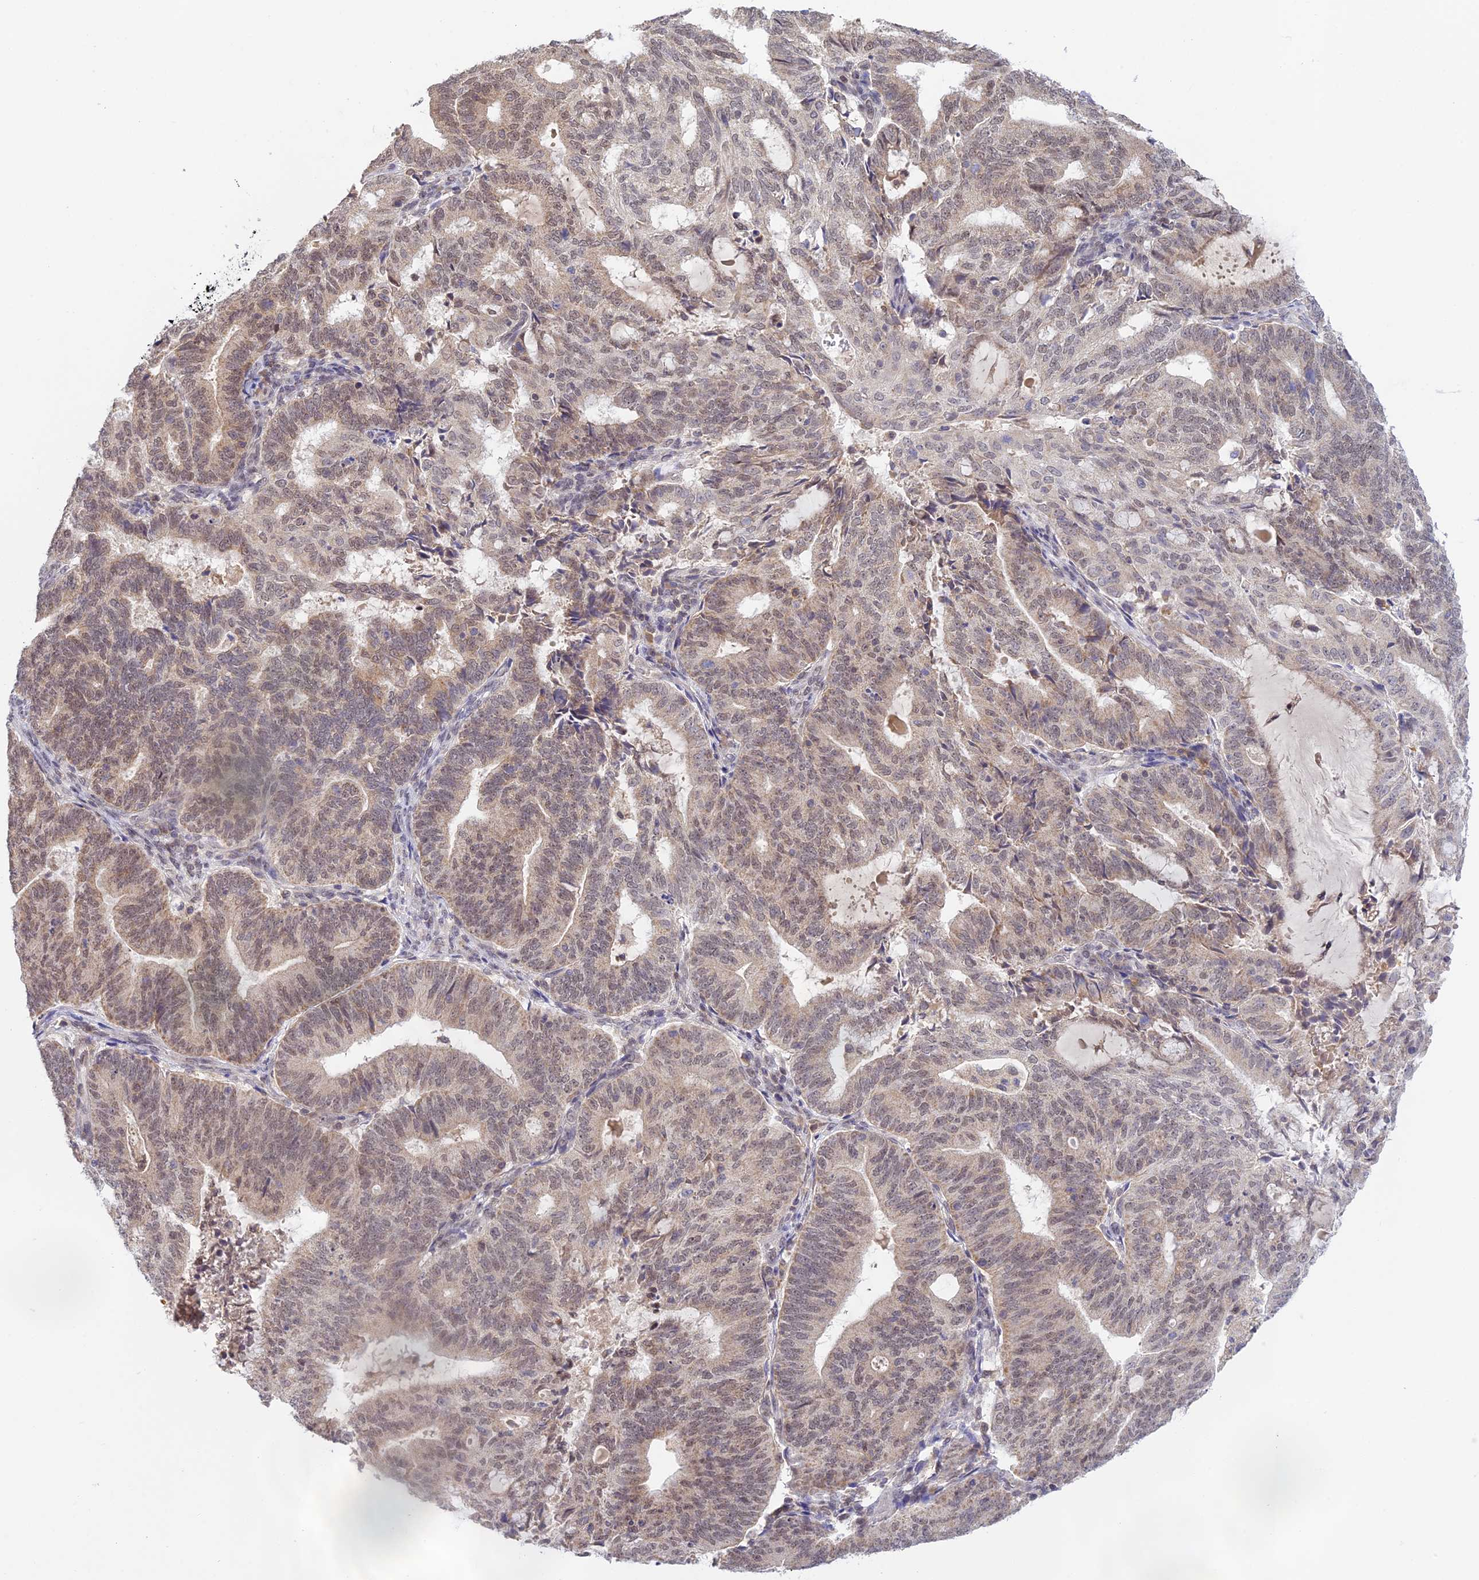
{"staining": {"intensity": "weak", "quantity": "25%-75%", "location": "nuclear"}, "tissue": "endometrial cancer", "cell_type": "Tumor cells", "image_type": "cancer", "snomed": [{"axis": "morphology", "description": "Adenocarcinoma, NOS"}, {"axis": "topography", "description": "Endometrium"}], "caption": "The micrograph reveals immunohistochemical staining of adenocarcinoma (endometrial). There is weak nuclear positivity is appreciated in approximately 25%-75% of tumor cells.", "gene": "PEX16", "patient": {"sex": "female", "age": 70}}